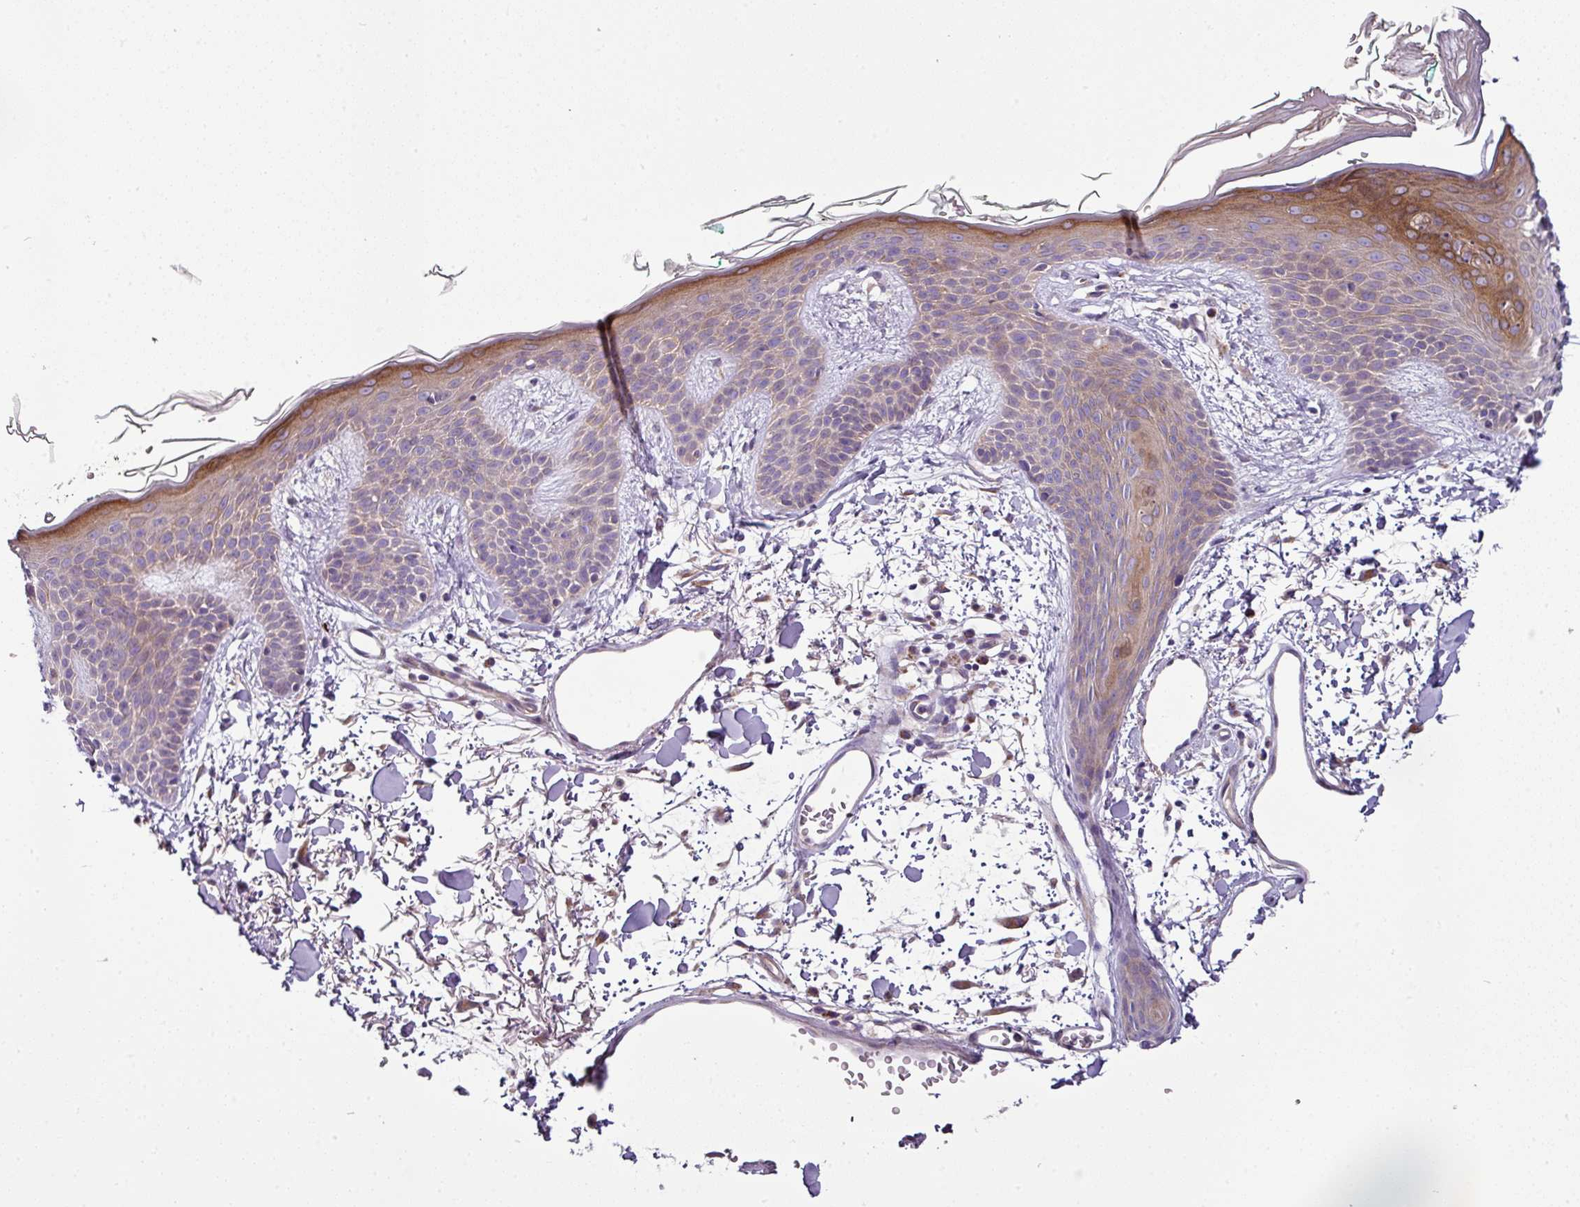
{"staining": {"intensity": "moderate", "quantity": "25%-75%", "location": "cytoplasmic/membranous"}, "tissue": "skin", "cell_type": "Fibroblasts", "image_type": "normal", "snomed": [{"axis": "morphology", "description": "Normal tissue, NOS"}, {"axis": "topography", "description": "Skin"}], "caption": "Protein analysis of unremarkable skin reveals moderate cytoplasmic/membranous staining in approximately 25%-75% of fibroblasts.", "gene": "GAN", "patient": {"sex": "male", "age": 79}}